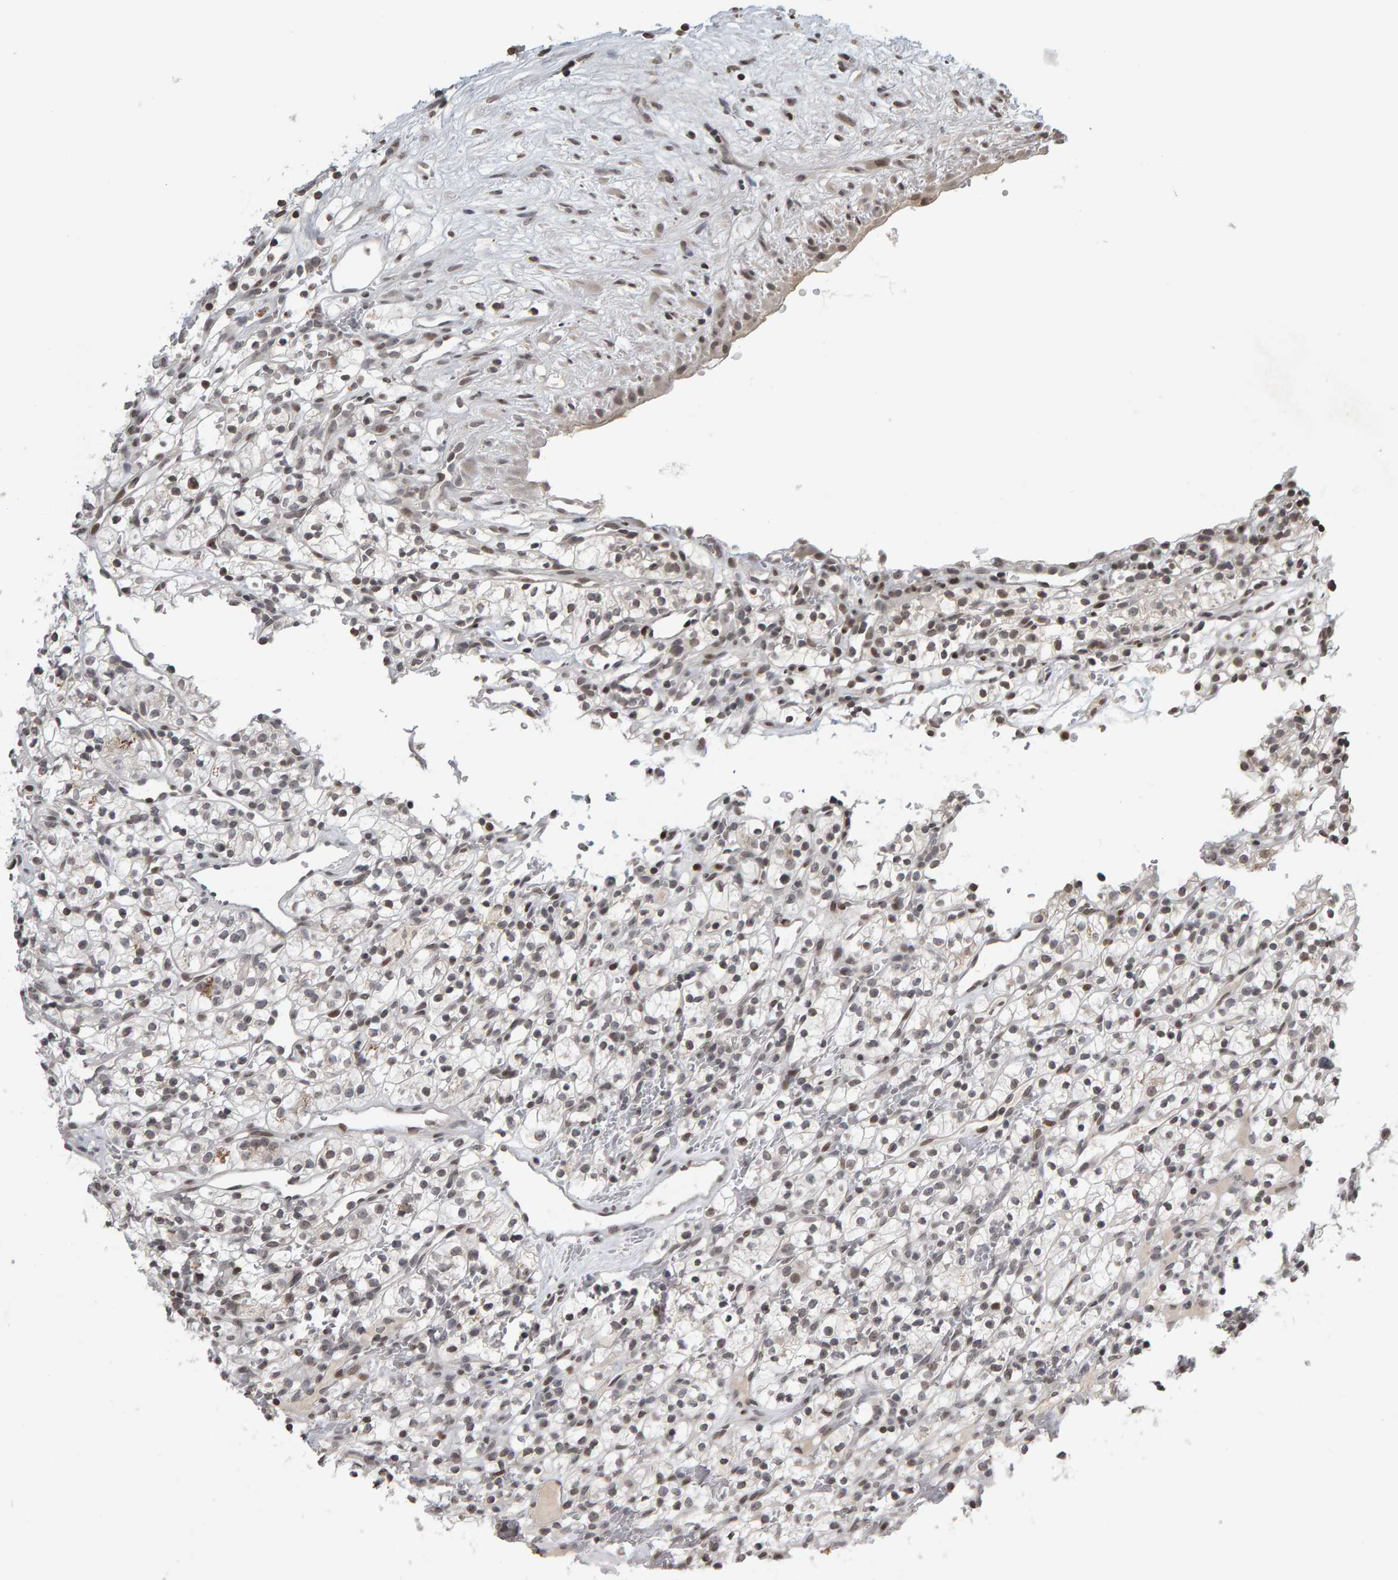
{"staining": {"intensity": "weak", "quantity": "<25%", "location": "nuclear"}, "tissue": "renal cancer", "cell_type": "Tumor cells", "image_type": "cancer", "snomed": [{"axis": "morphology", "description": "Adenocarcinoma, NOS"}, {"axis": "topography", "description": "Kidney"}], "caption": "Protein analysis of renal cancer reveals no significant staining in tumor cells. Nuclei are stained in blue.", "gene": "TRAM1", "patient": {"sex": "female", "age": 57}}